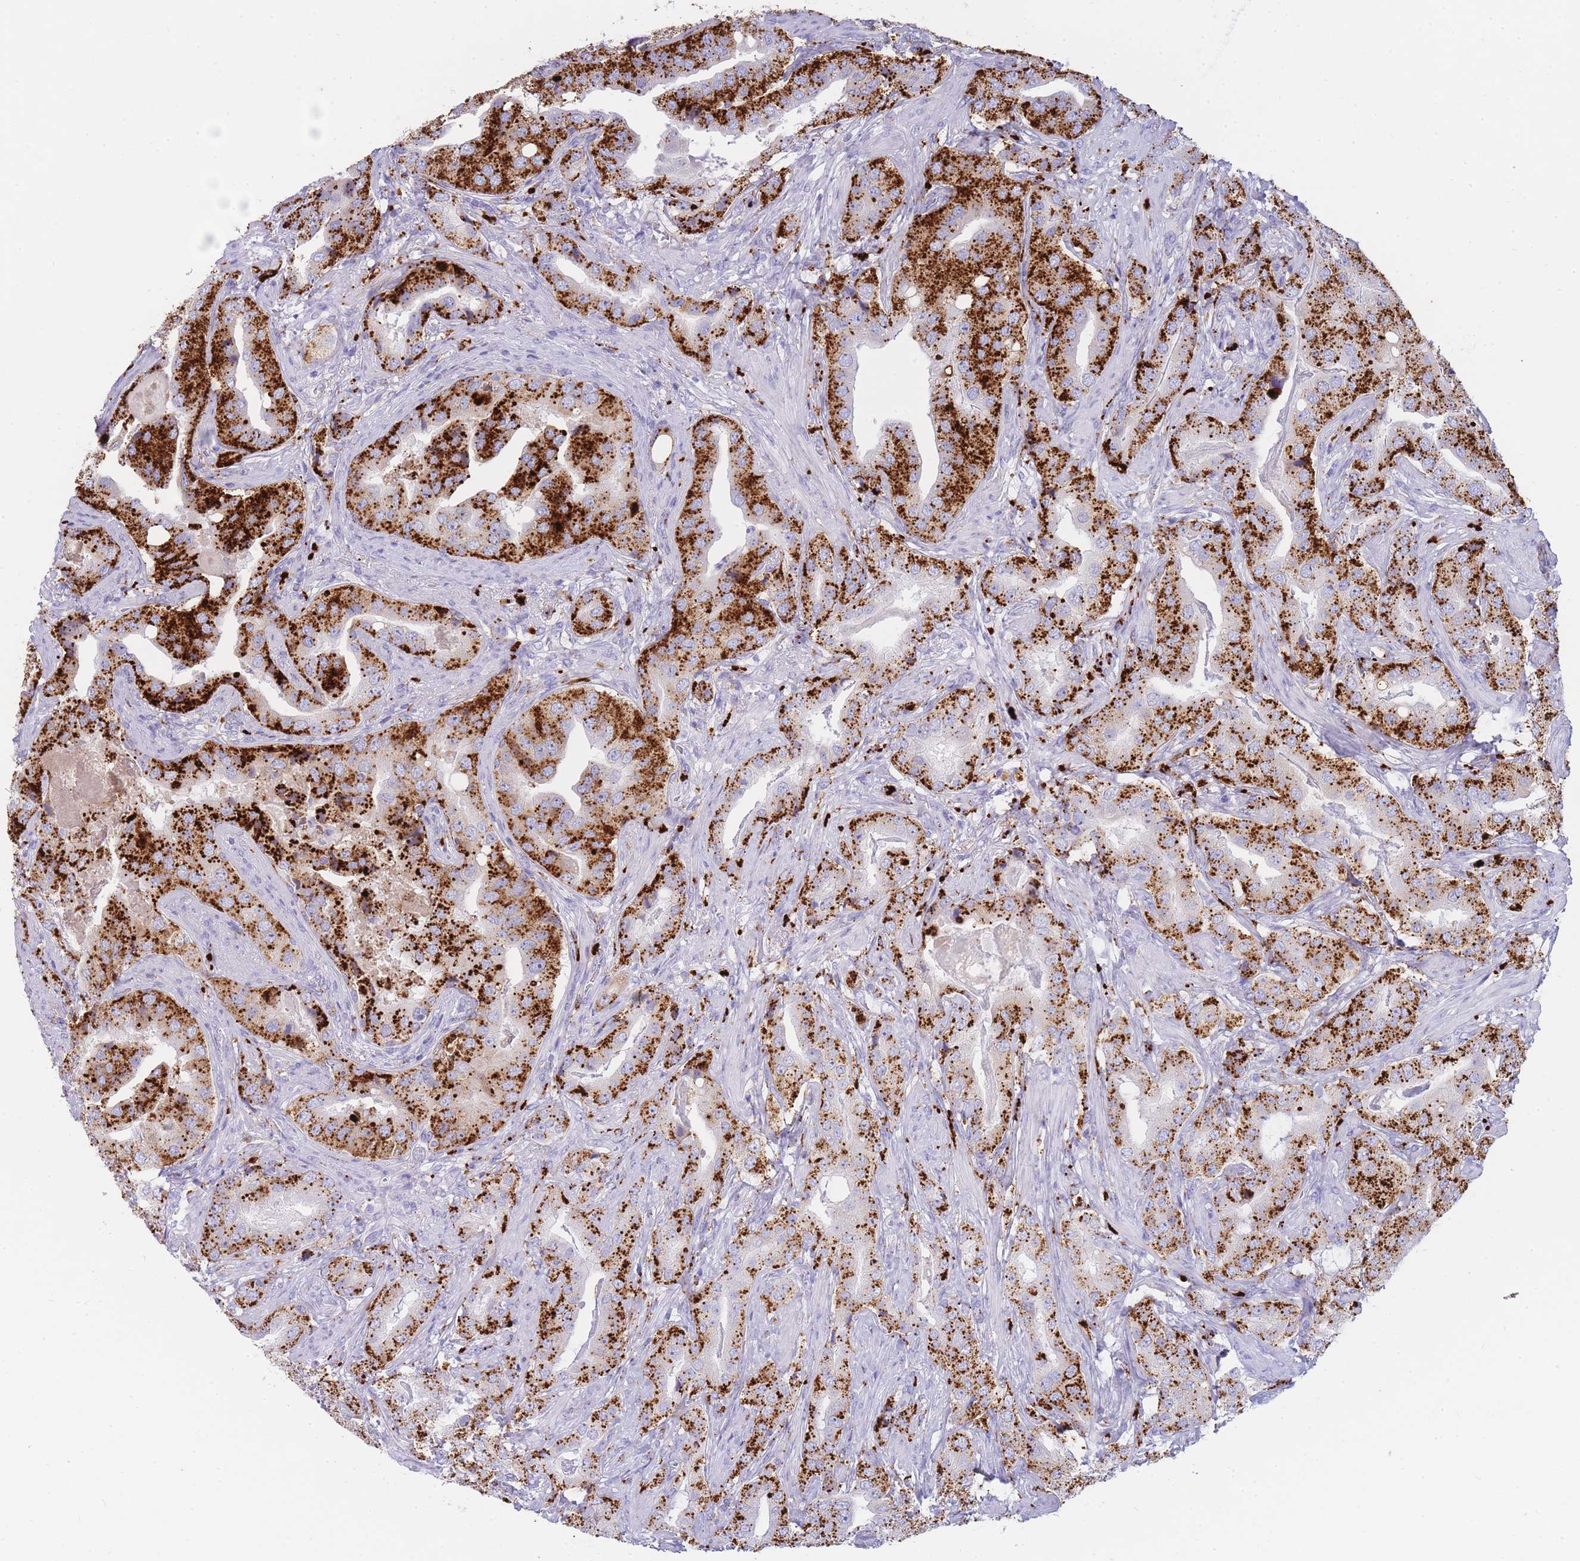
{"staining": {"intensity": "strong", "quantity": ">75%", "location": "cytoplasmic/membranous"}, "tissue": "prostate cancer", "cell_type": "Tumor cells", "image_type": "cancer", "snomed": [{"axis": "morphology", "description": "Adenocarcinoma, High grade"}, {"axis": "topography", "description": "Prostate"}], "caption": "About >75% of tumor cells in high-grade adenocarcinoma (prostate) exhibit strong cytoplasmic/membranous protein positivity as visualized by brown immunohistochemical staining.", "gene": "GAA", "patient": {"sex": "male", "age": 63}}